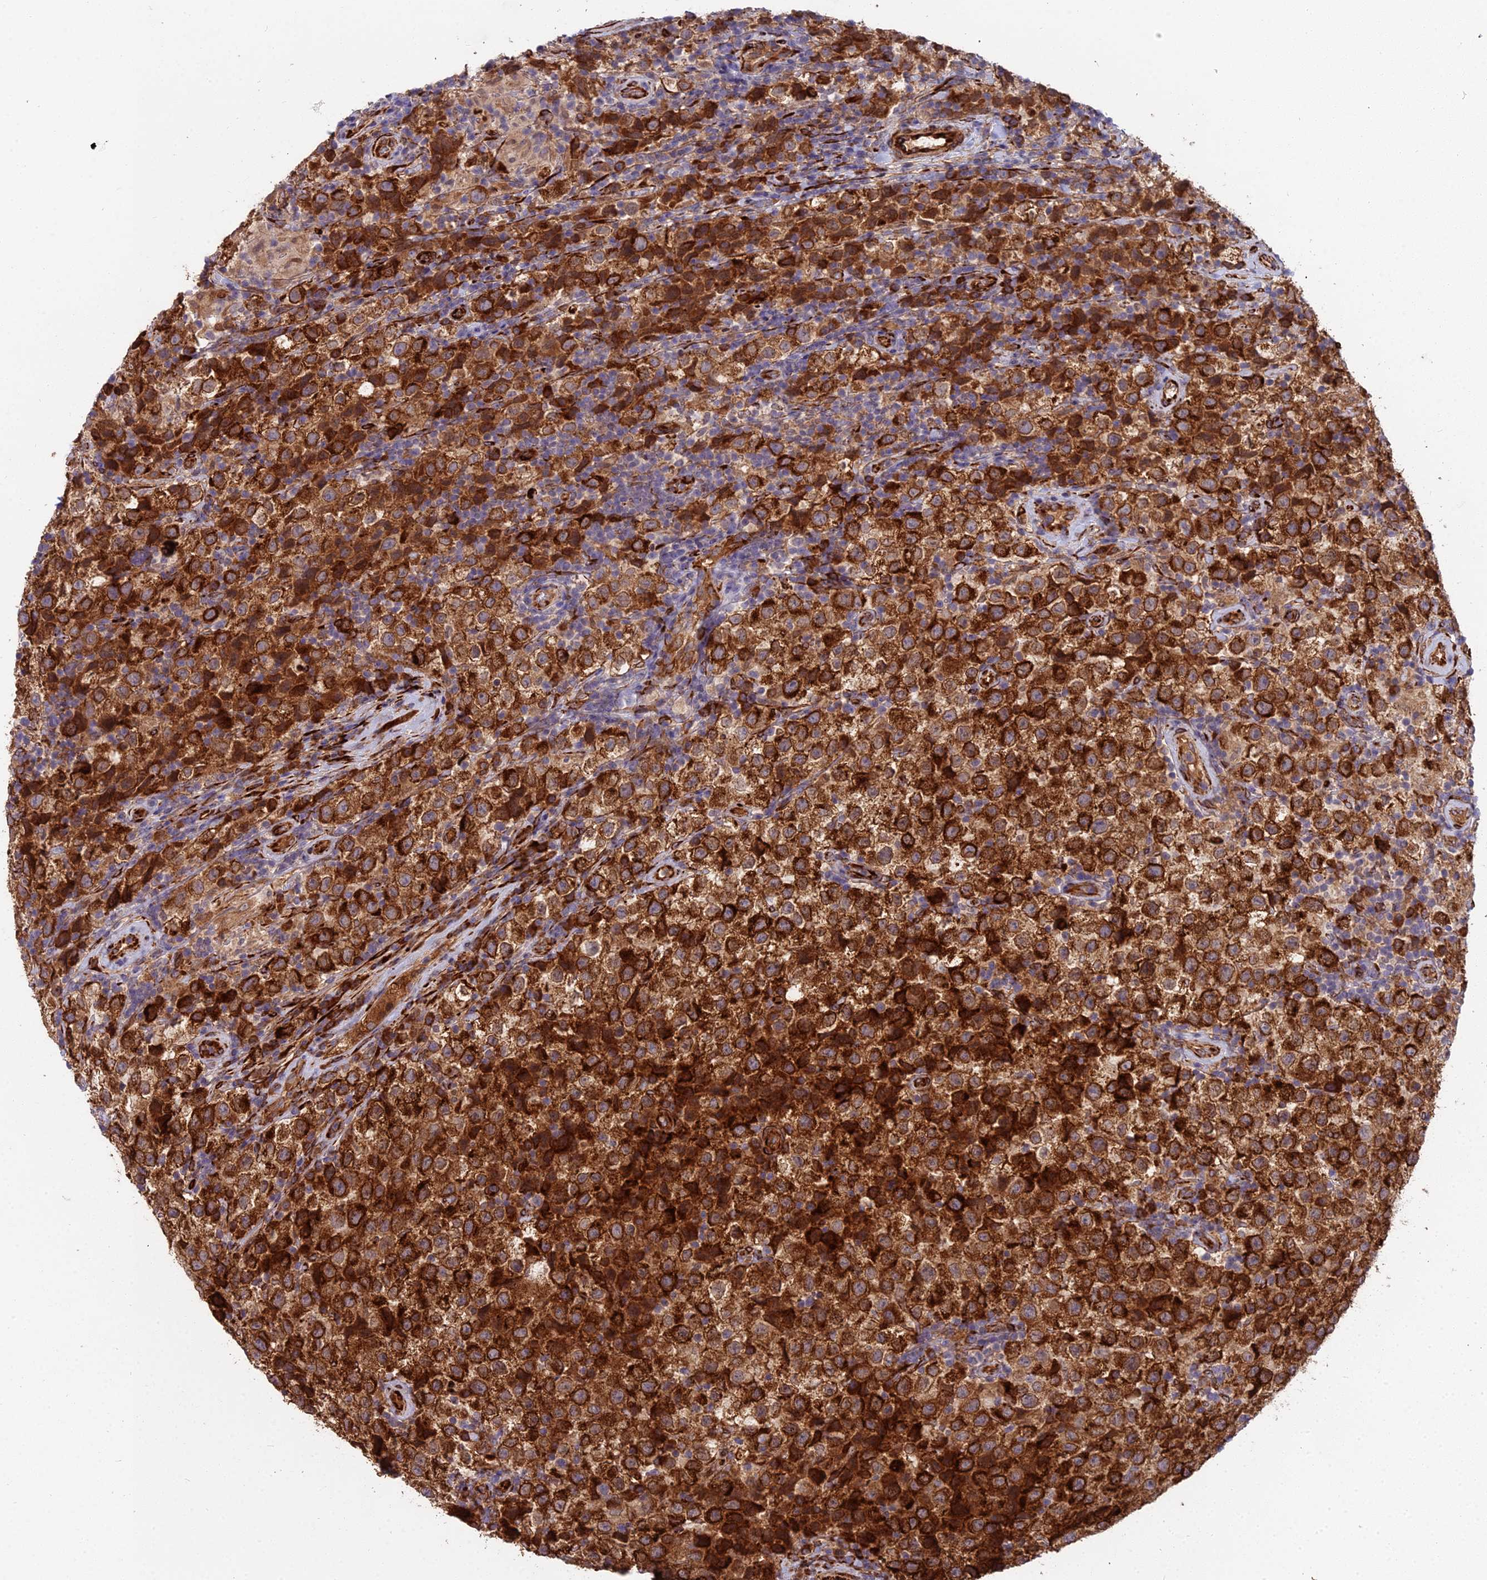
{"staining": {"intensity": "strong", "quantity": ">75%", "location": "cytoplasmic/membranous"}, "tissue": "testis cancer", "cell_type": "Tumor cells", "image_type": "cancer", "snomed": [{"axis": "morphology", "description": "Seminoma, NOS"}, {"axis": "morphology", "description": "Carcinoma, Embryonal, NOS"}, {"axis": "topography", "description": "Testis"}], "caption": "A high-resolution micrograph shows IHC staining of testis cancer, which exhibits strong cytoplasmic/membranous positivity in approximately >75% of tumor cells.", "gene": "NDUFAF7", "patient": {"sex": "male", "age": 41}}